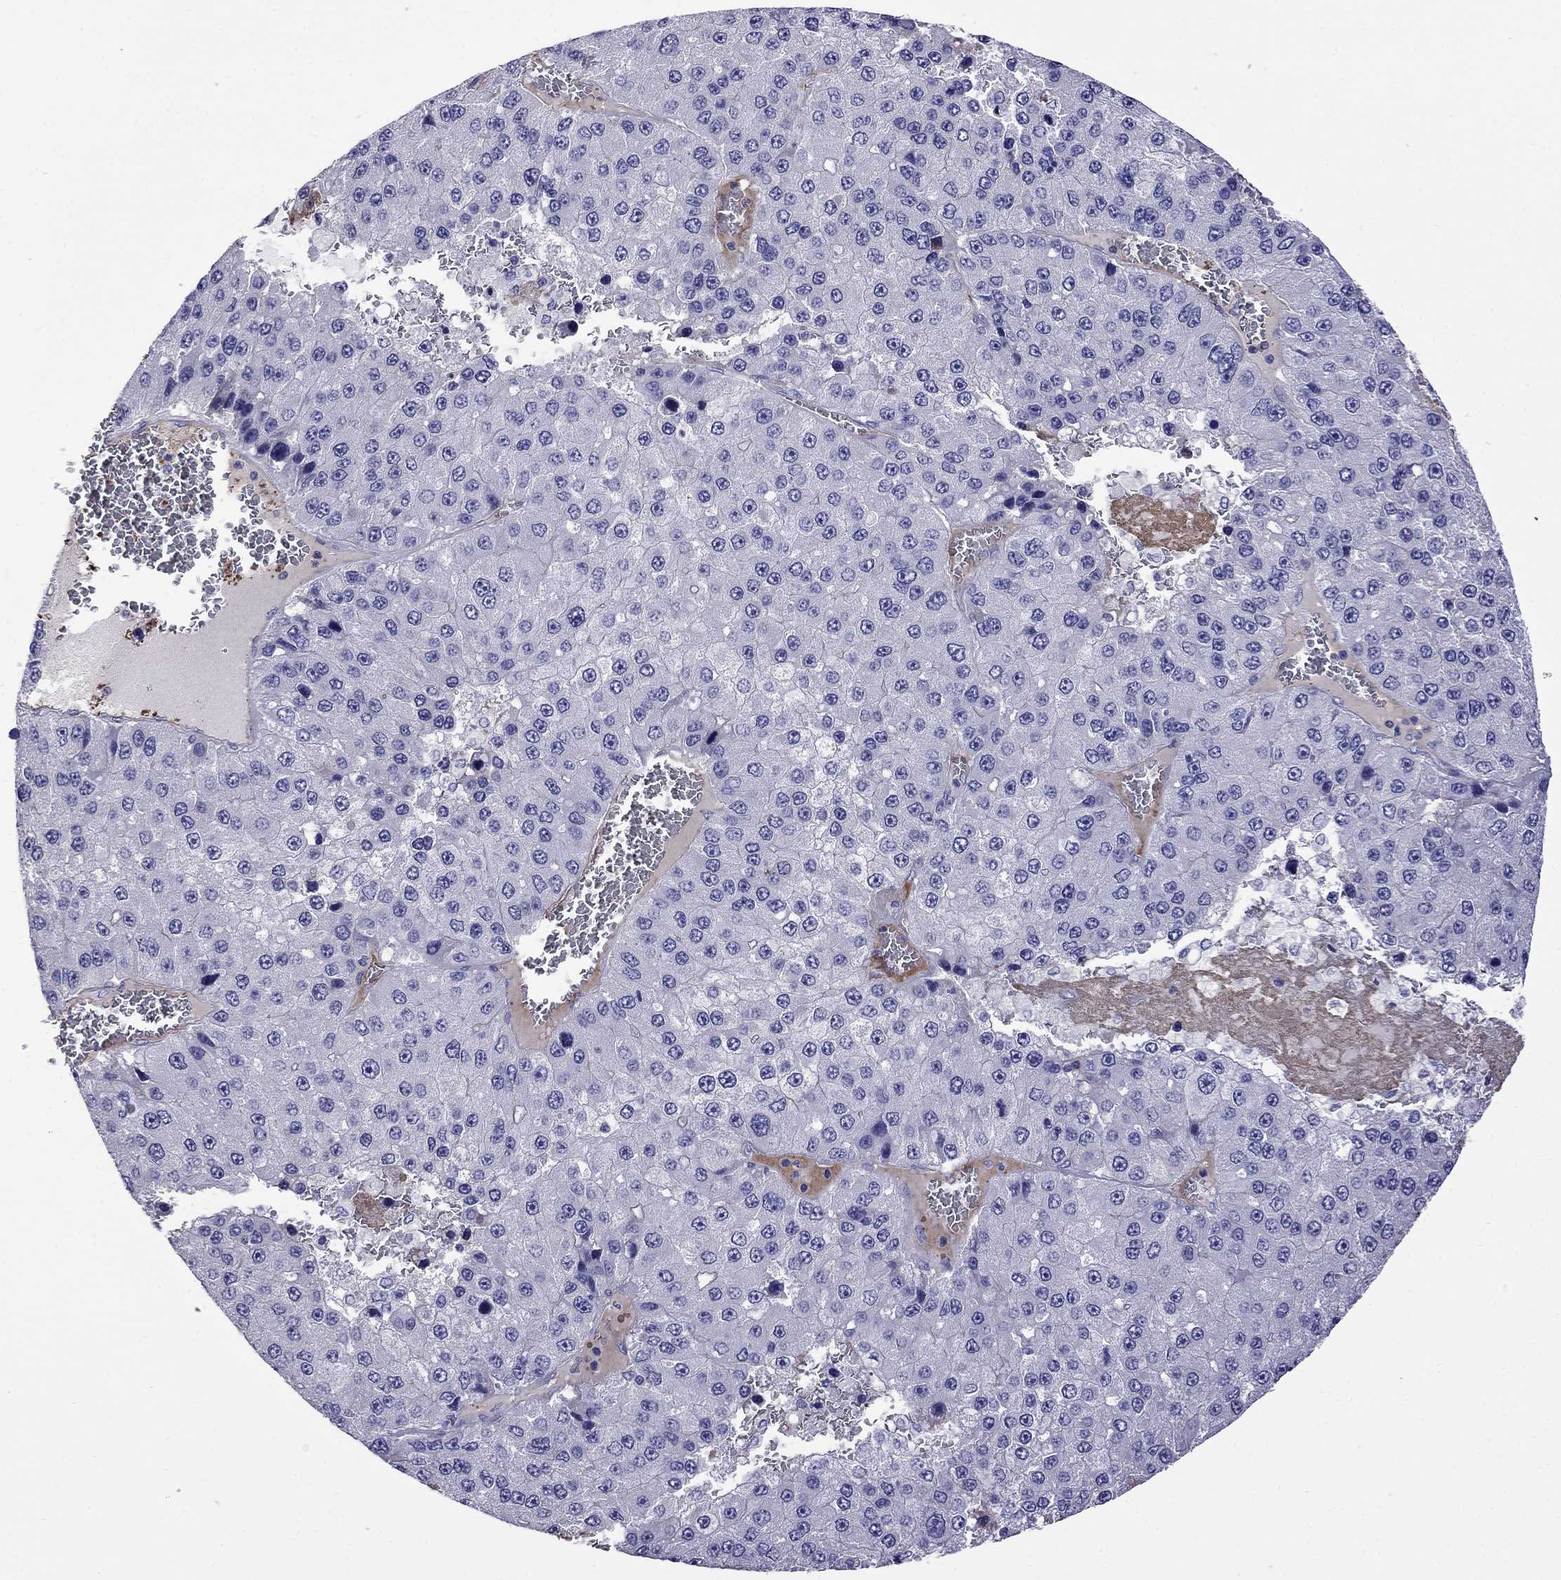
{"staining": {"intensity": "negative", "quantity": "none", "location": "none"}, "tissue": "liver cancer", "cell_type": "Tumor cells", "image_type": "cancer", "snomed": [{"axis": "morphology", "description": "Carcinoma, Hepatocellular, NOS"}, {"axis": "topography", "description": "Liver"}], "caption": "High magnification brightfield microscopy of hepatocellular carcinoma (liver) stained with DAB (3,3'-diaminobenzidine) (brown) and counterstained with hematoxylin (blue): tumor cells show no significant expression. (DAB (3,3'-diaminobenzidine) IHC, high magnification).", "gene": "STAR", "patient": {"sex": "female", "age": 73}}